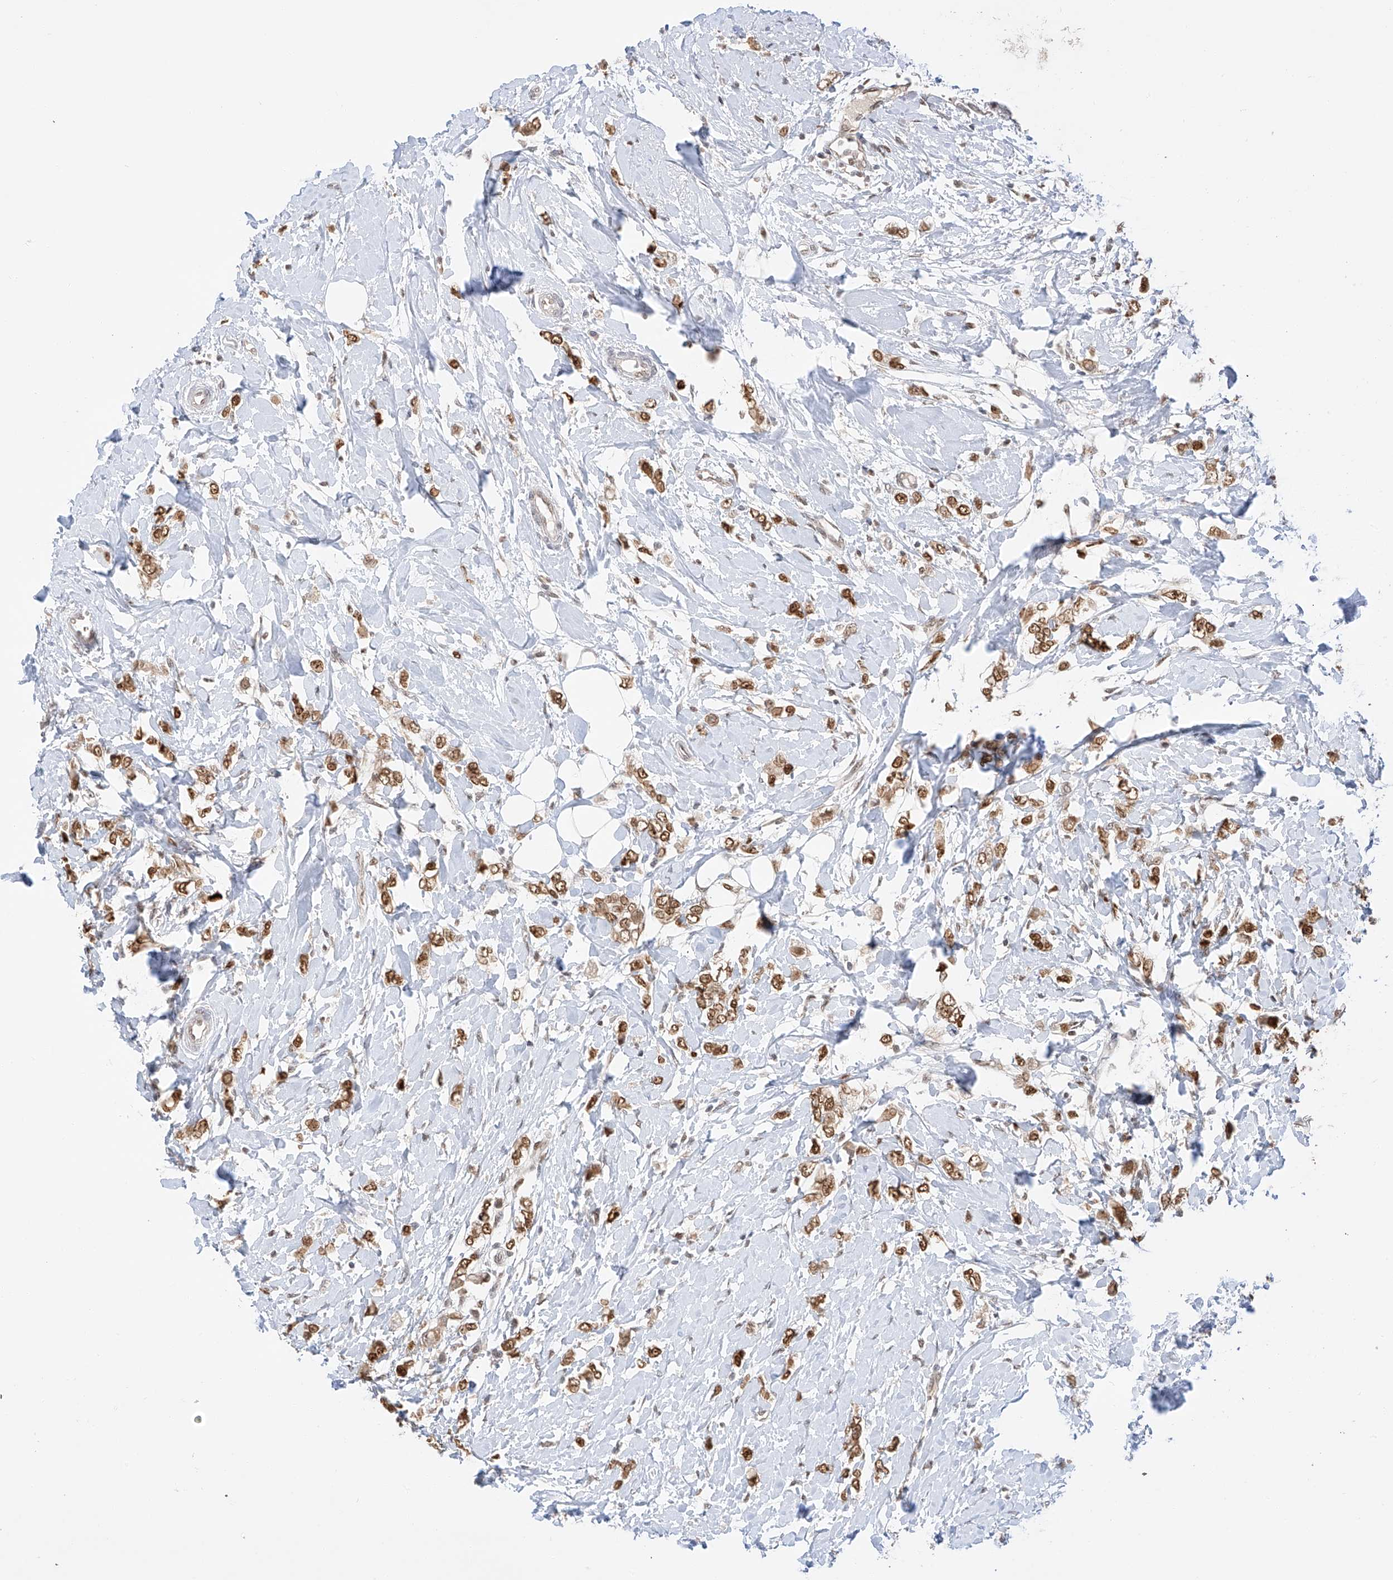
{"staining": {"intensity": "moderate", "quantity": ">75%", "location": "cytoplasmic/membranous,nuclear"}, "tissue": "breast cancer", "cell_type": "Tumor cells", "image_type": "cancer", "snomed": [{"axis": "morphology", "description": "Normal tissue, NOS"}, {"axis": "morphology", "description": "Lobular carcinoma"}, {"axis": "topography", "description": "Breast"}], "caption": "Breast lobular carcinoma tissue demonstrates moderate cytoplasmic/membranous and nuclear positivity in about >75% of tumor cells, visualized by immunohistochemistry. The protein is shown in brown color, while the nuclei are stained blue.", "gene": "POGK", "patient": {"sex": "female", "age": 47}}